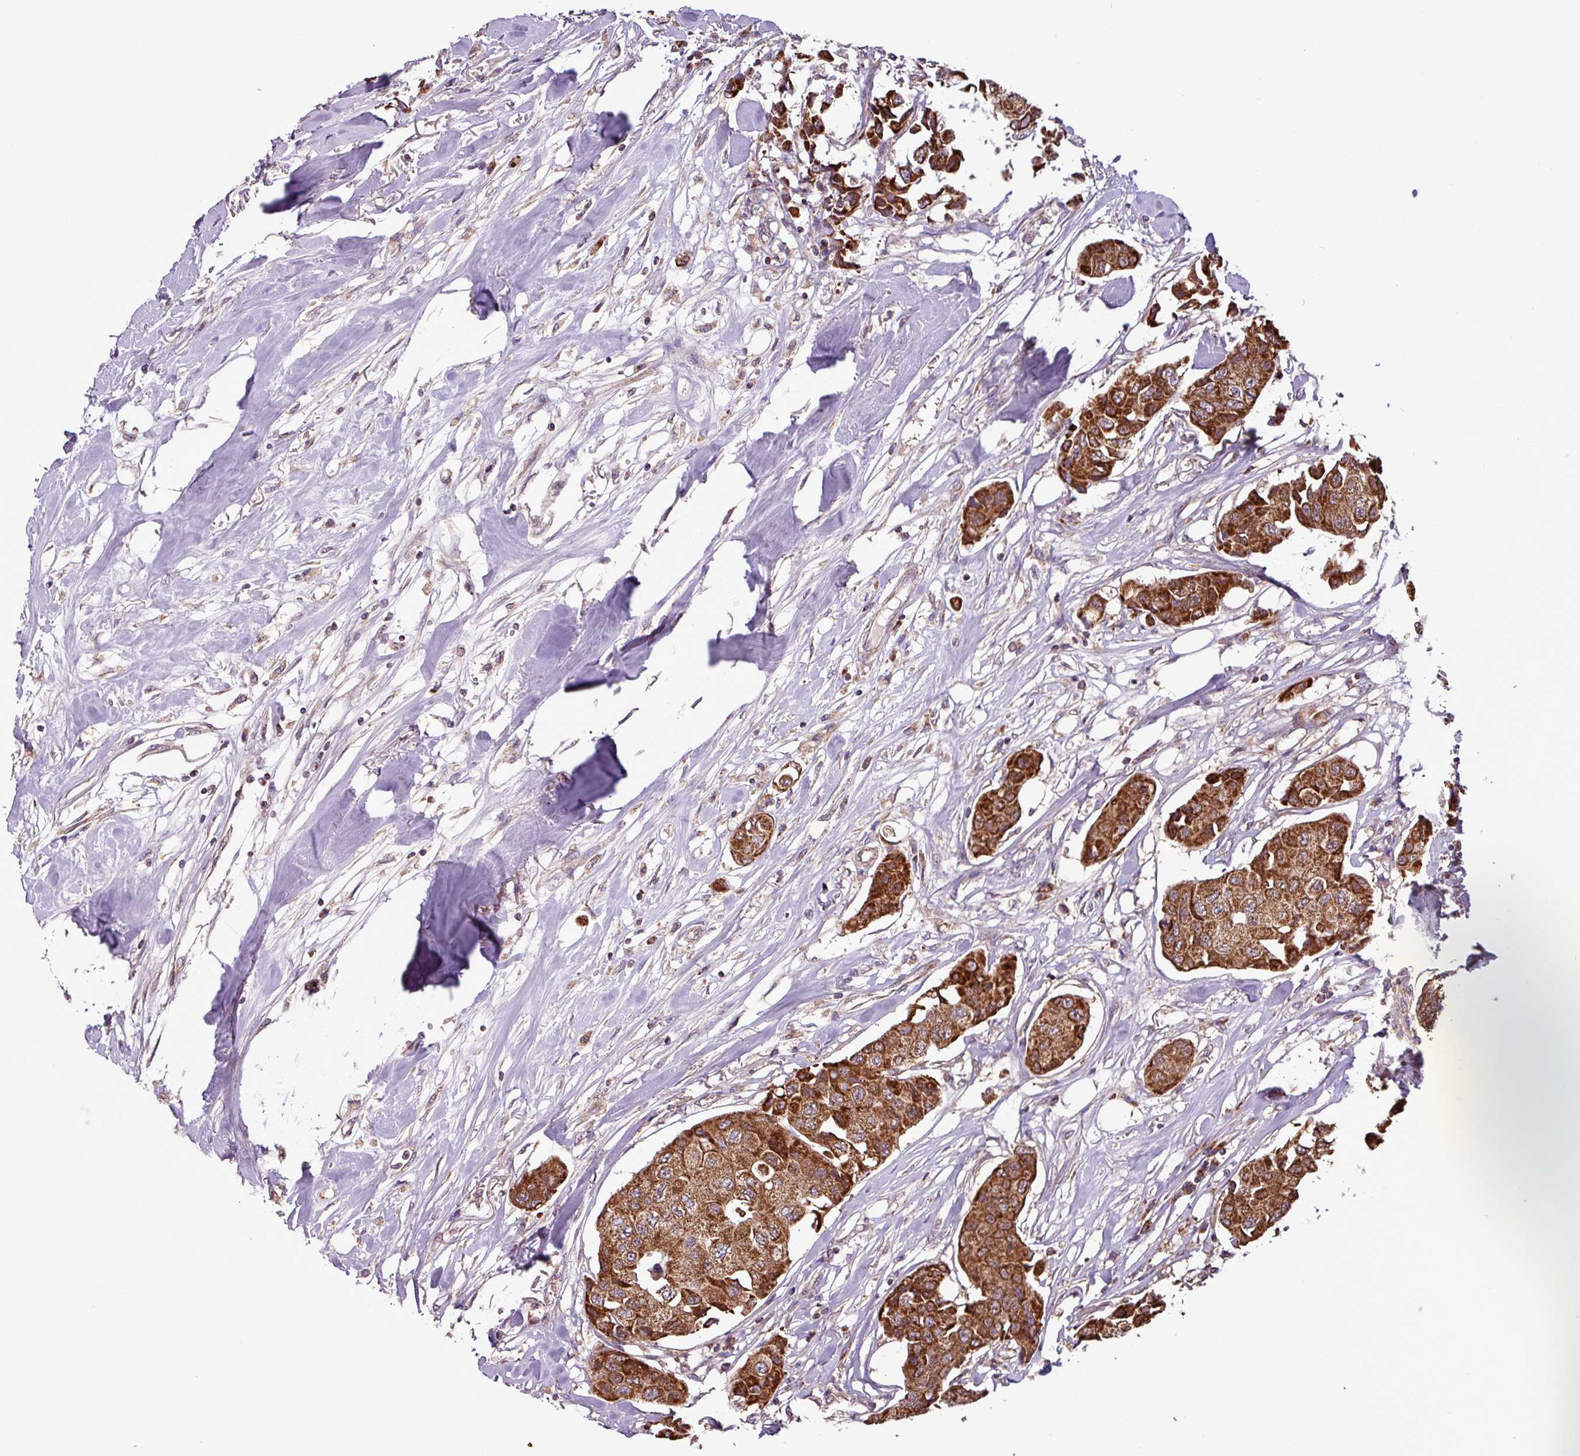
{"staining": {"intensity": "strong", "quantity": ">75%", "location": "cytoplasmic/membranous"}, "tissue": "breast cancer", "cell_type": "Tumor cells", "image_type": "cancer", "snomed": [{"axis": "morphology", "description": "Duct carcinoma"}, {"axis": "topography", "description": "Breast"}], "caption": "Human breast infiltrating ductal carcinoma stained with a protein marker demonstrates strong staining in tumor cells.", "gene": "MCTP2", "patient": {"sex": "female", "age": 80}}